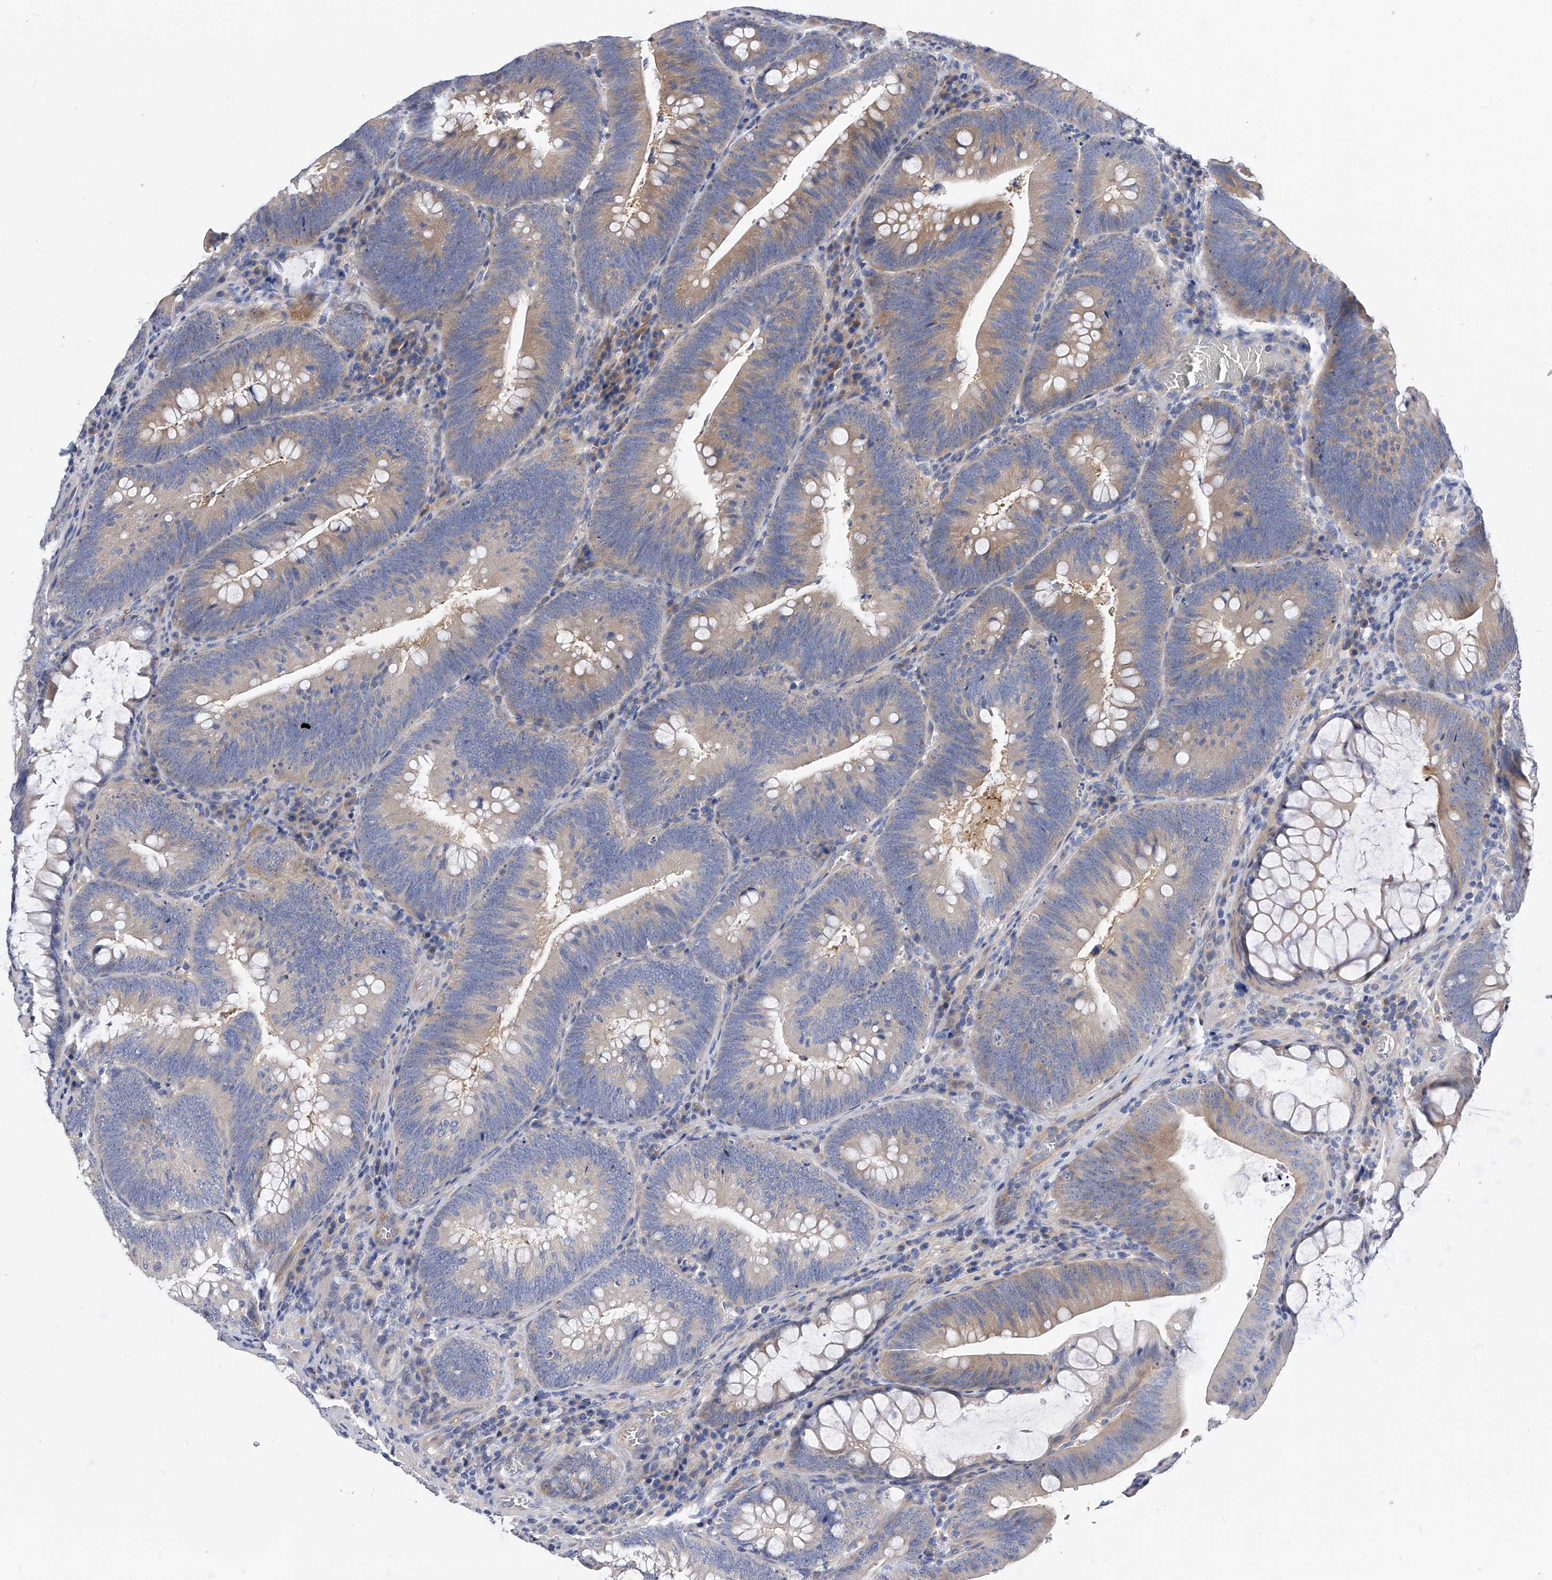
{"staining": {"intensity": "weak", "quantity": "25%-75%", "location": "cytoplasmic/membranous"}, "tissue": "colorectal cancer", "cell_type": "Tumor cells", "image_type": "cancer", "snomed": [{"axis": "morphology", "description": "Normal tissue, NOS"}, {"axis": "topography", "description": "Colon"}], "caption": "IHC of human colorectal cancer reveals low levels of weak cytoplasmic/membranous expression in about 25%-75% of tumor cells.", "gene": "PPP5C", "patient": {"sex": "female", "age": 82}}